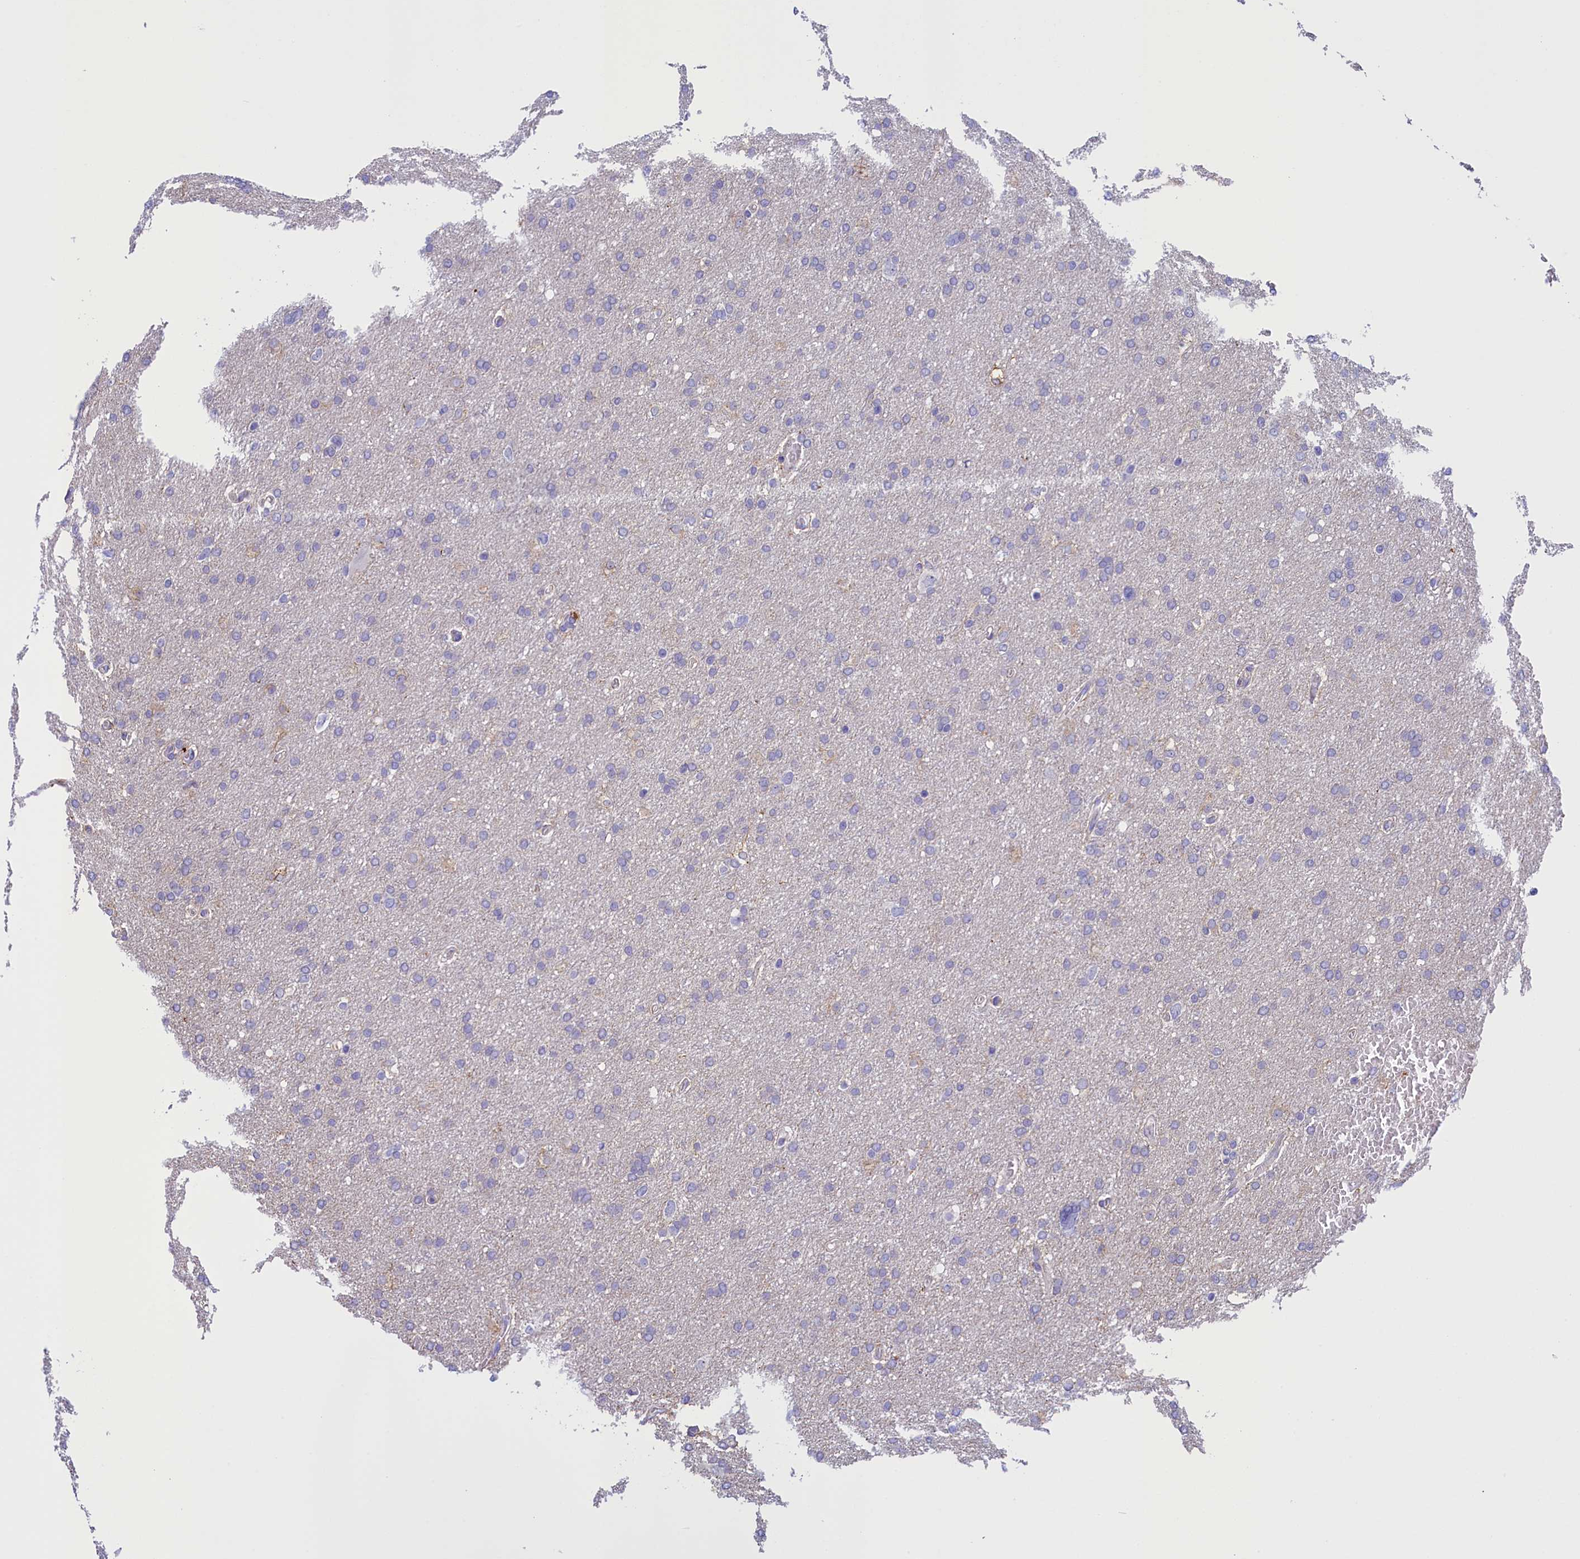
{"staining": {"intensity": "negative", "quantity": "none", "location": "none"}, "tissue": "glioma", "cell_type": "Tumor cells", "image_type": "cancer", "snomed": [{"axis": "morphology", "description": "Glioma, malignant, High grade"}, {"axis": "topography", "description": "Cerebral cortex"}], "caption": "Tumor cells are negative for brown protein staining in glioma.", "gene": "RTTN", "patient": {"sex": "female", "age": 36}}